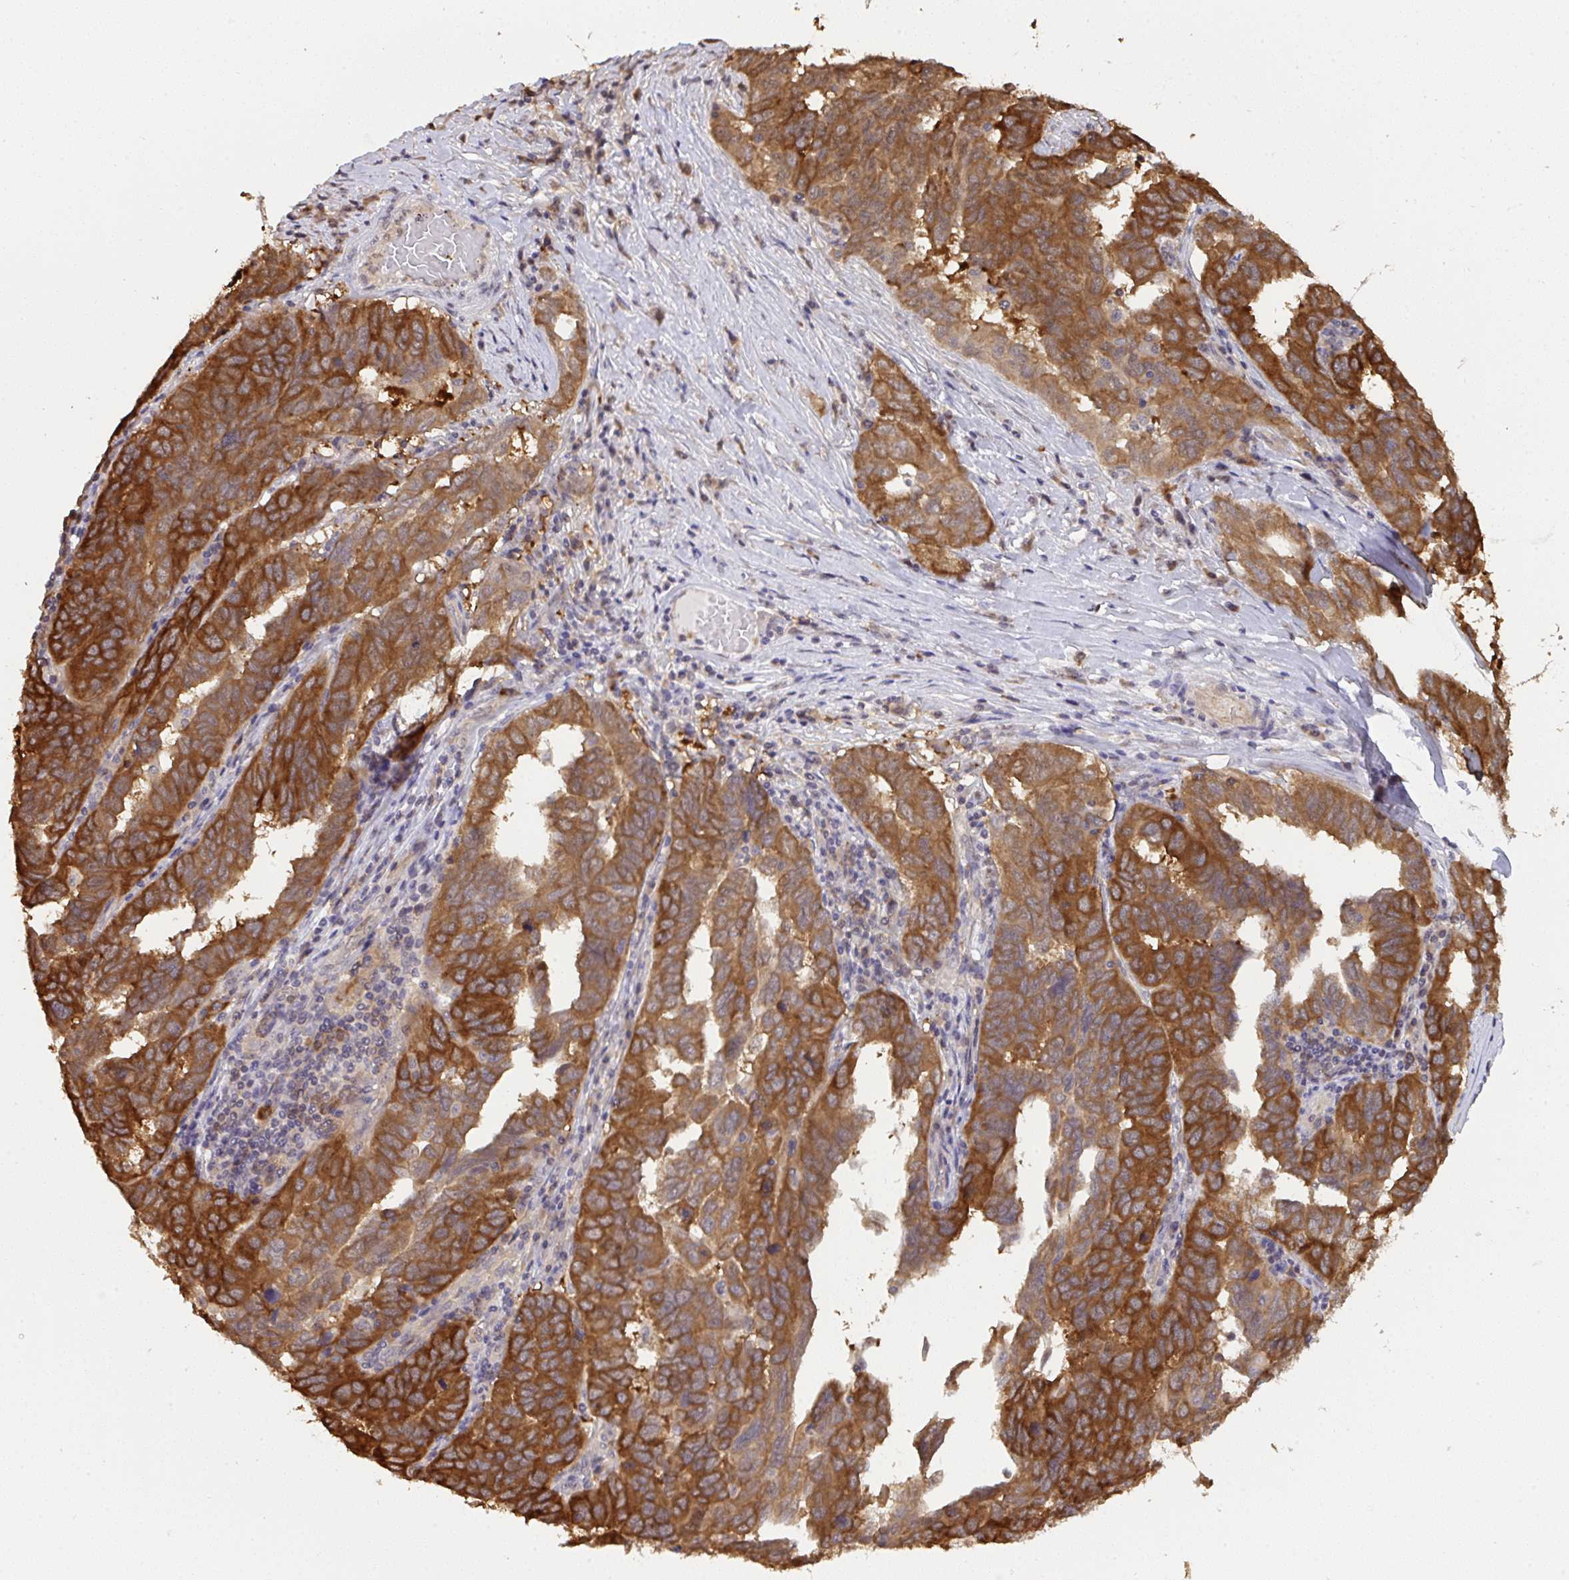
{"staining": {"intensity": "strong", "quantity": ">75%", "location": "cytoplasmic/membranous"}, "tissue": "ovarian cancer", "cell_type": "Tumor cells", "image_type": "cancer", "snomed": [{"axis": "morphology", "description": "Cystadenocarcinoma, serous, NOS"}, {"axis": "topography", "description": "Ovary"}], "caption": "Ovarian cancer was stained to show a protein in brown. There is high levels of strong cytoplasmic/membranous positivity in approximately >75% of tumor cells.", "gene": "C12orf57", "patient": {"sex": "female", "age": 64}}